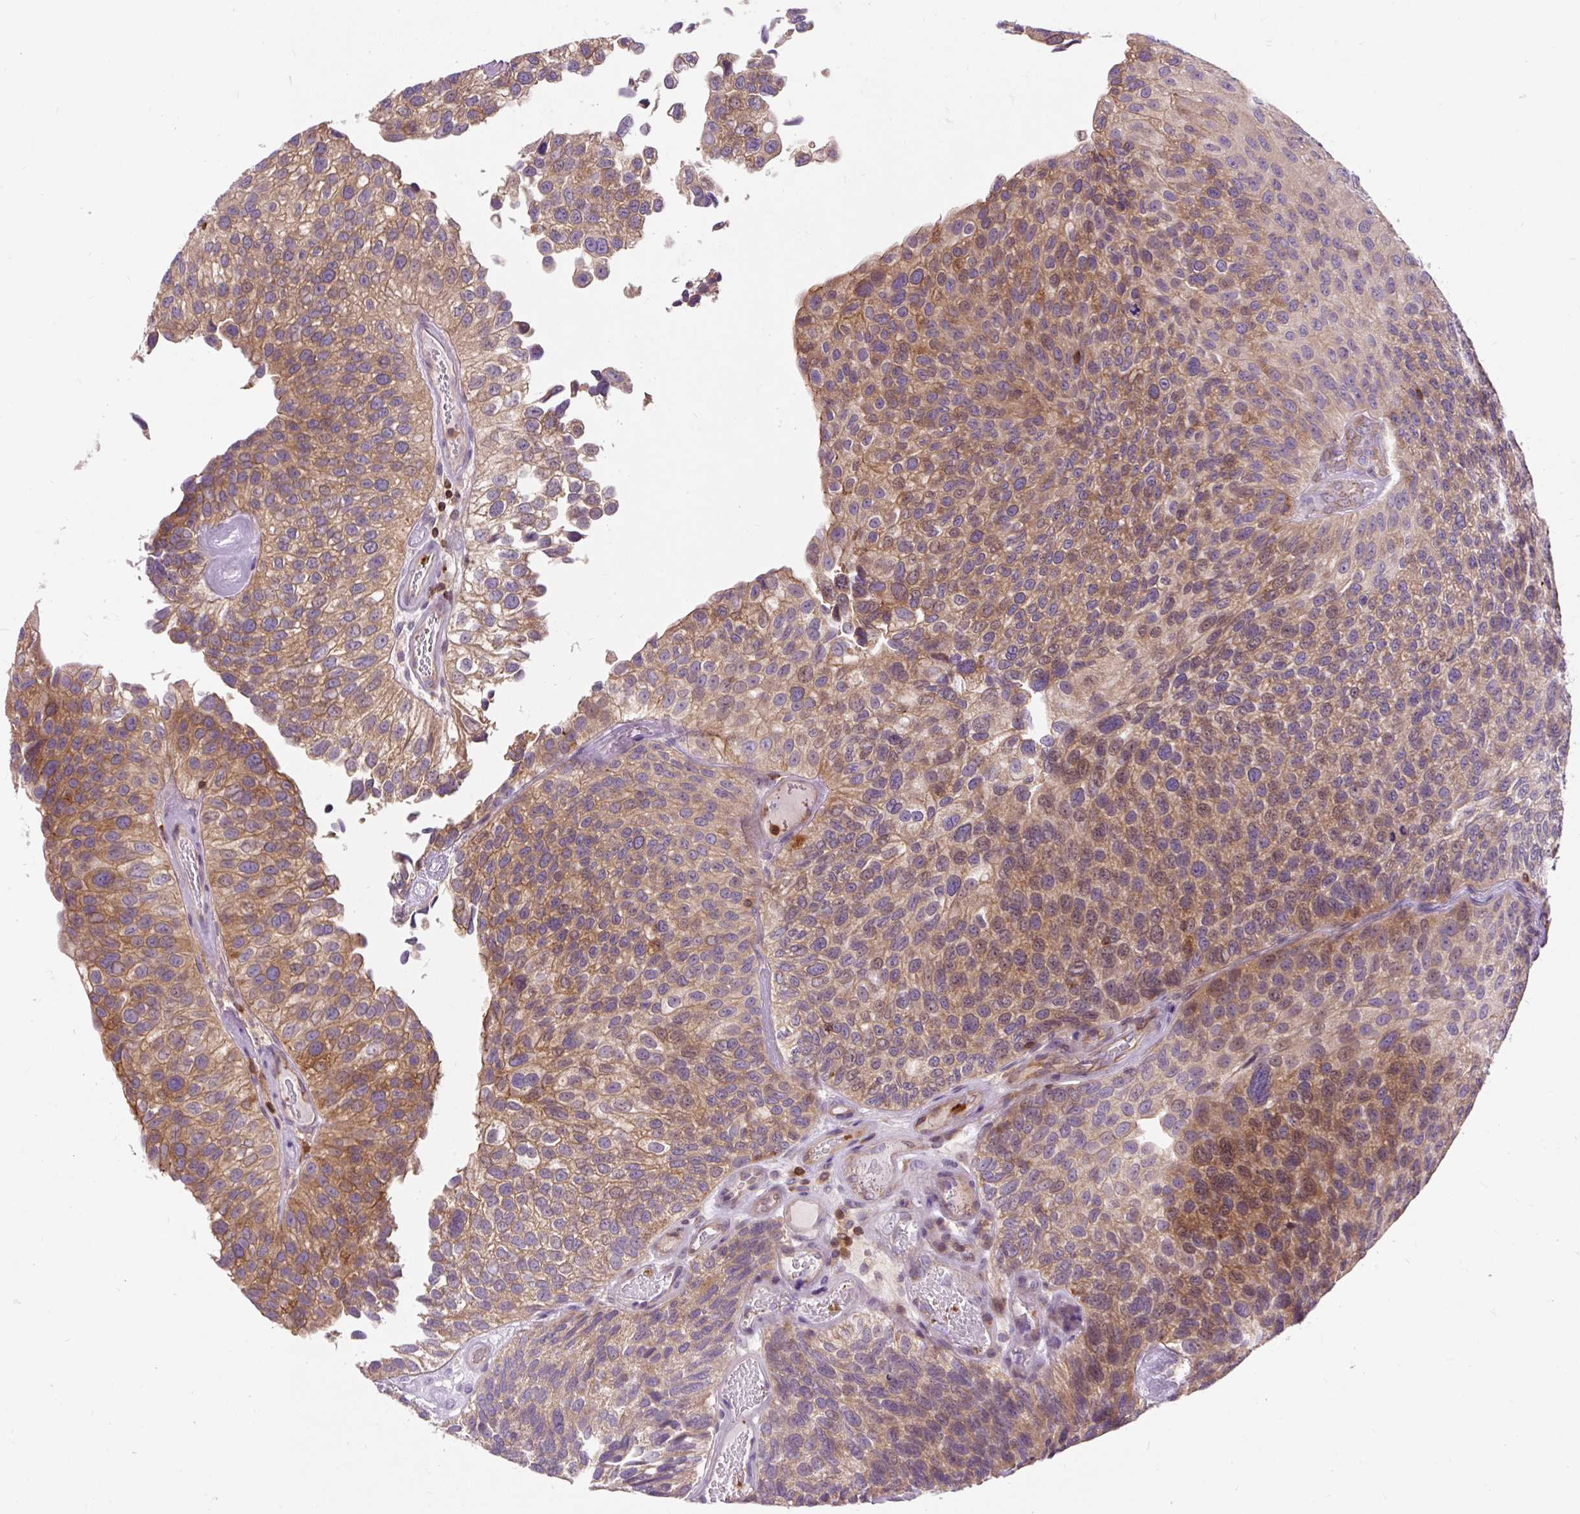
{"staining": {"intensity": "moderate", "quantity": ">75%", "location": "cytoplasmic/membranous"}, "tissue": "urothelial cancer", "cell_type": "Tumor cells", "image_type": "cancer", "snomed": [{"axis": "morphology", "description": "Urothelial carcinoma, NOS"}, {"axis": "topography", "description": "Urinary bladder"}], "caption": "Transitional cell carcinoma stained with DAB (3,3'-diaminobenzidine) immunohistochemistry (IHC) exhibits medium levels of moderate cytoplasmic/membranous positivity in about >75% of tumor cells.", "gene": "CISD3", "patient": {"sex": "male", "age": 87}}